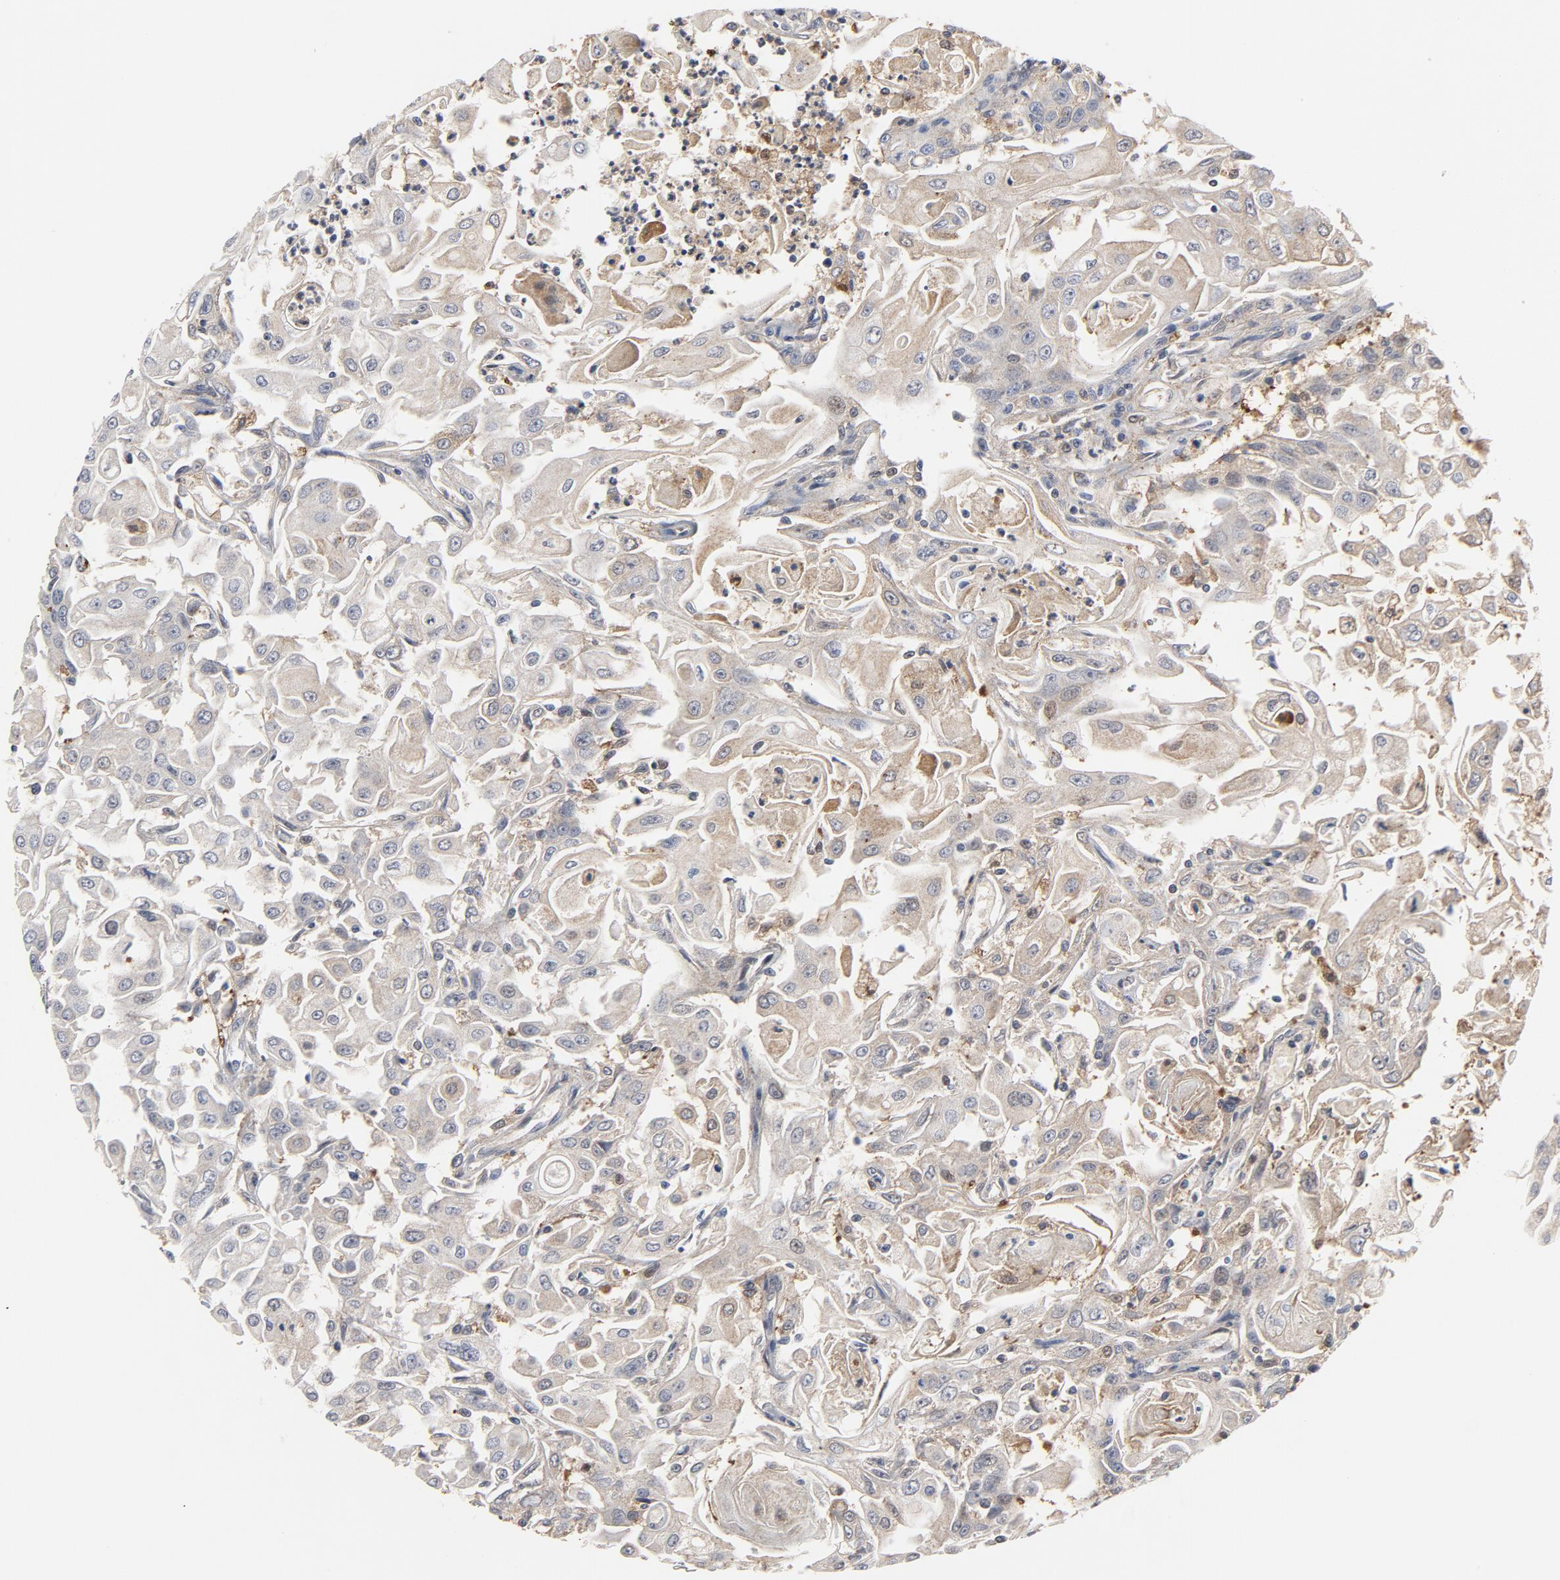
{"staining": {"intensity": "weak", "quantity": ">75%", "location": "cytoplasmic/membranous"}, "tissue": "head and neck cancer", "cell_type": "Tumor cells", "image_type": "cancer", "snomed": [{"axis": "morphology", "description": "Squamous cell carcinoma, NOS"}, {"axis": "topography", "description": "Oral tissue"}, {"axis": "topography", "description": "Head-Neck"}], "caption": "Human head and neck cancer stained for a protein (brown) reveals weak cytoplasmic/membranous positive staining in approximately >75% of tumor cells.", "gene": "RAPGEF4", "patient": {"sex": "female", "age": 76}}